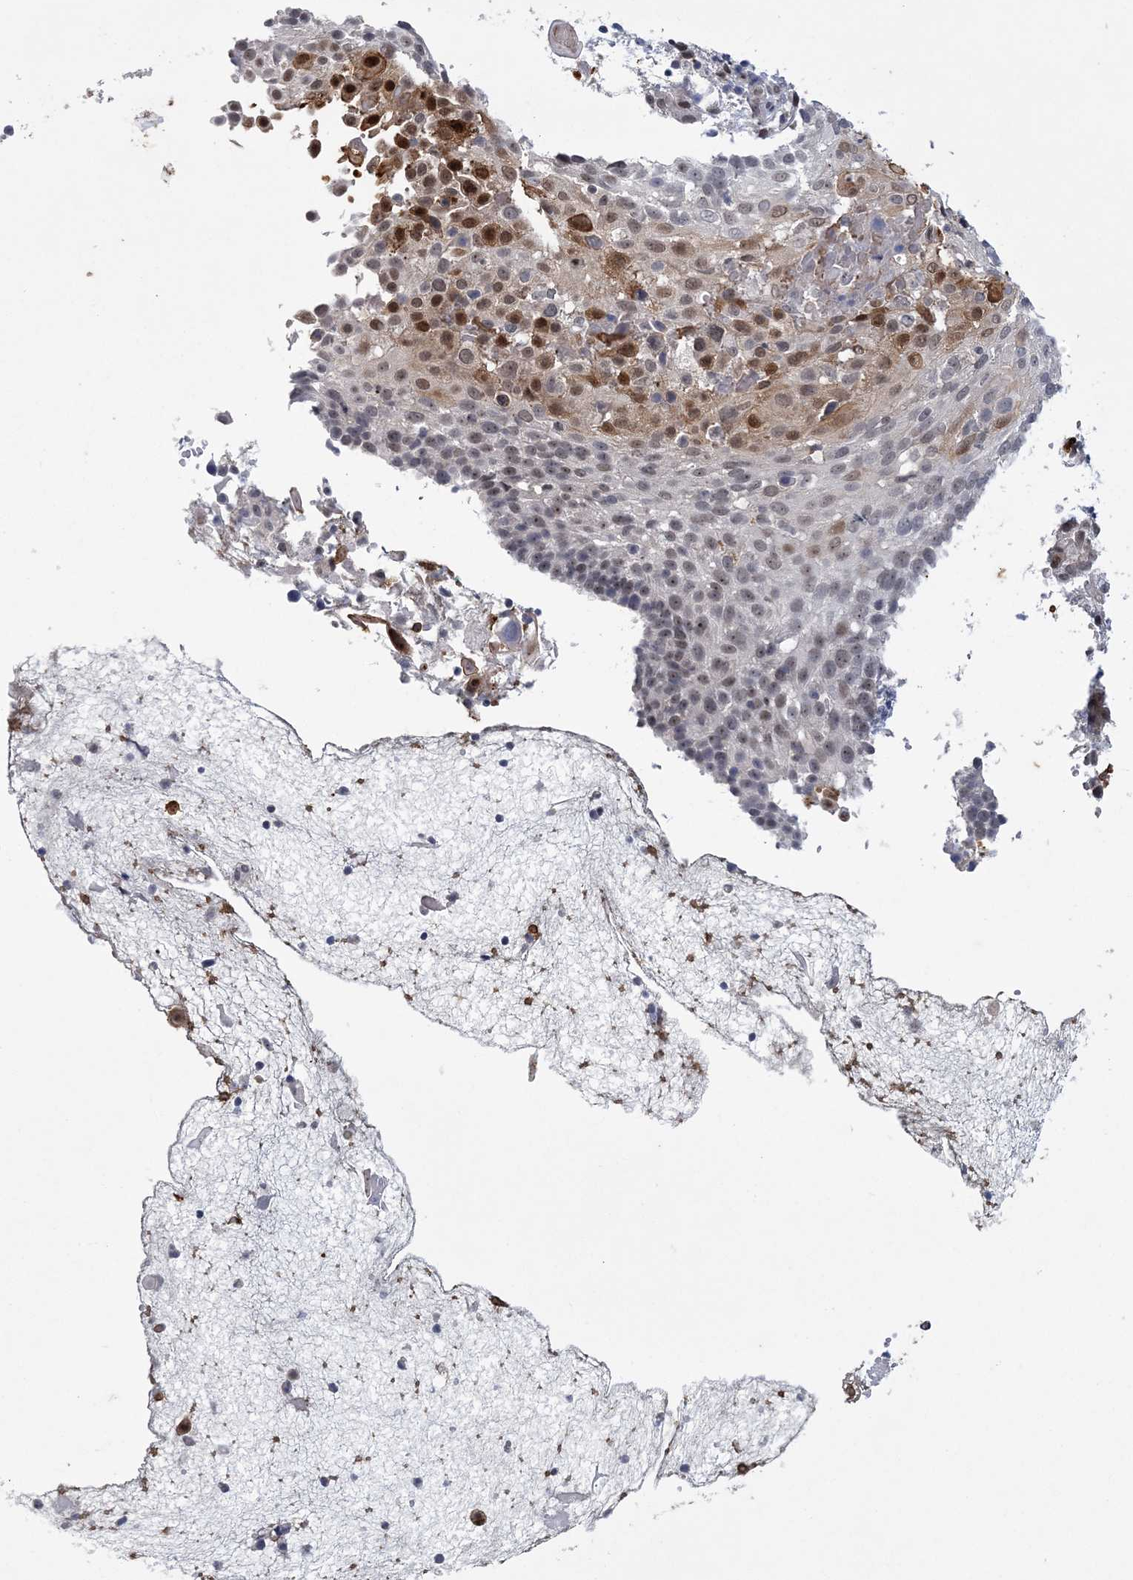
{"staining": {"intensity": "moderate", "quantity": "25%-75%", "location": "cytoplasmic/membranous,nuclear"}, "tissue": "cervical cancer", "cell_type": "Tumor cells", "image_type": "cancer", "snomed": [{"axis": "morphology", "description": "Squamous cell carcinoma, NOS"}, {"axis": "topography", "description": "Cervix"}], "caption": "A brown stain labels moderate cytoplasmic/membranous and nuclear positivity of a protein in cervical squamous cell carcinoma tumor cells.", "gene": "HOMEZ", "patient": {"sex": "female", "age": 74}}